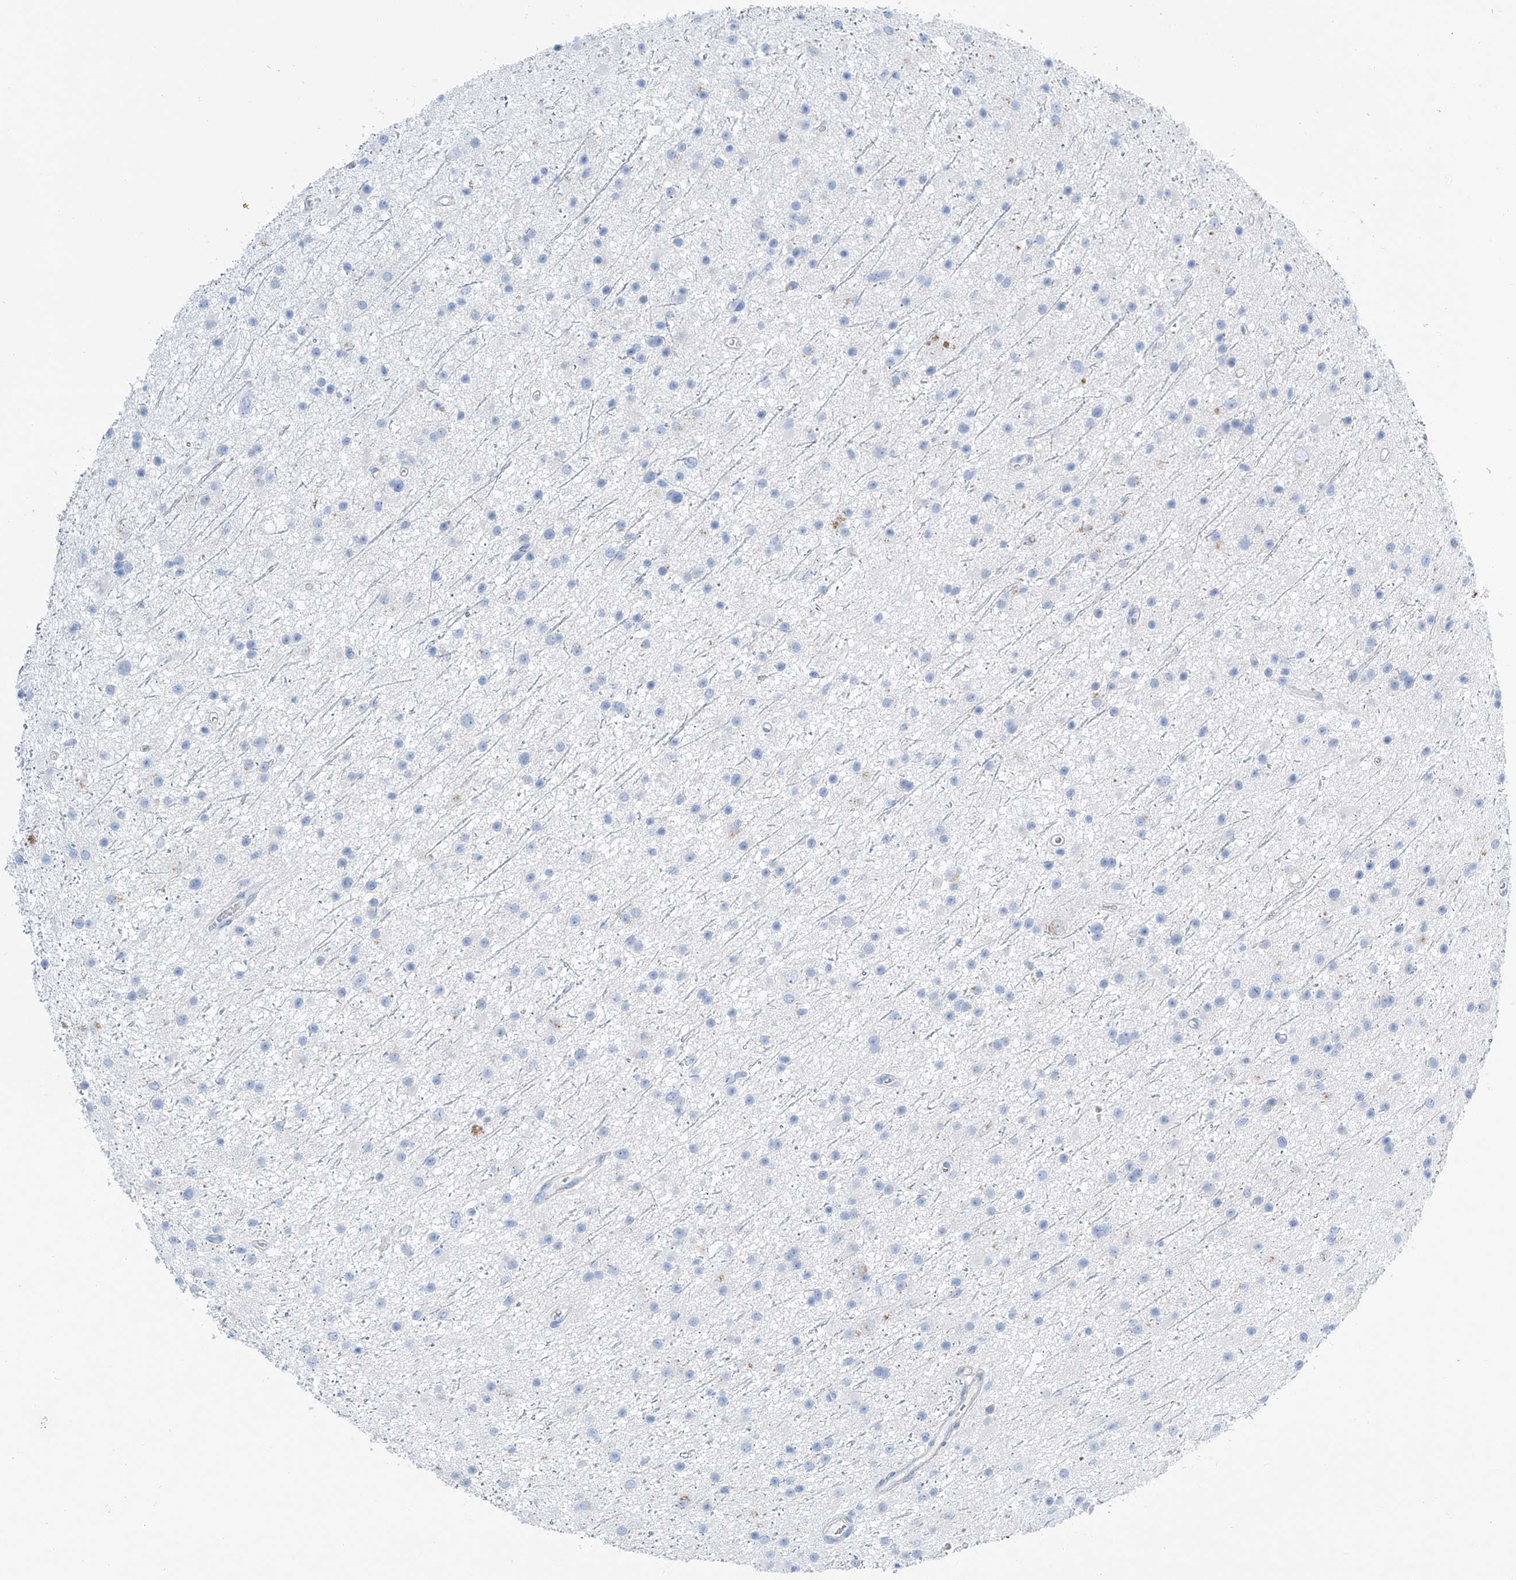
{"staining": {"intensity": "negative", "quantity": "none", "location": "none"}, "tissue": "glioma", "cell_type": "Tumor cells", "image_type": "cancer", "snomed": [{"axis": "morphology", "description": "Glioma, malignant, Low grade"}, {"axis": "topography", "description": "Cerebral cortex"}], "caption": "A histopathology image of glioma stained for a protein demonstrates no brown staining in tumor cells.", "gene": "MAGI1", "patient": {"sex": "female", "age": 39}}